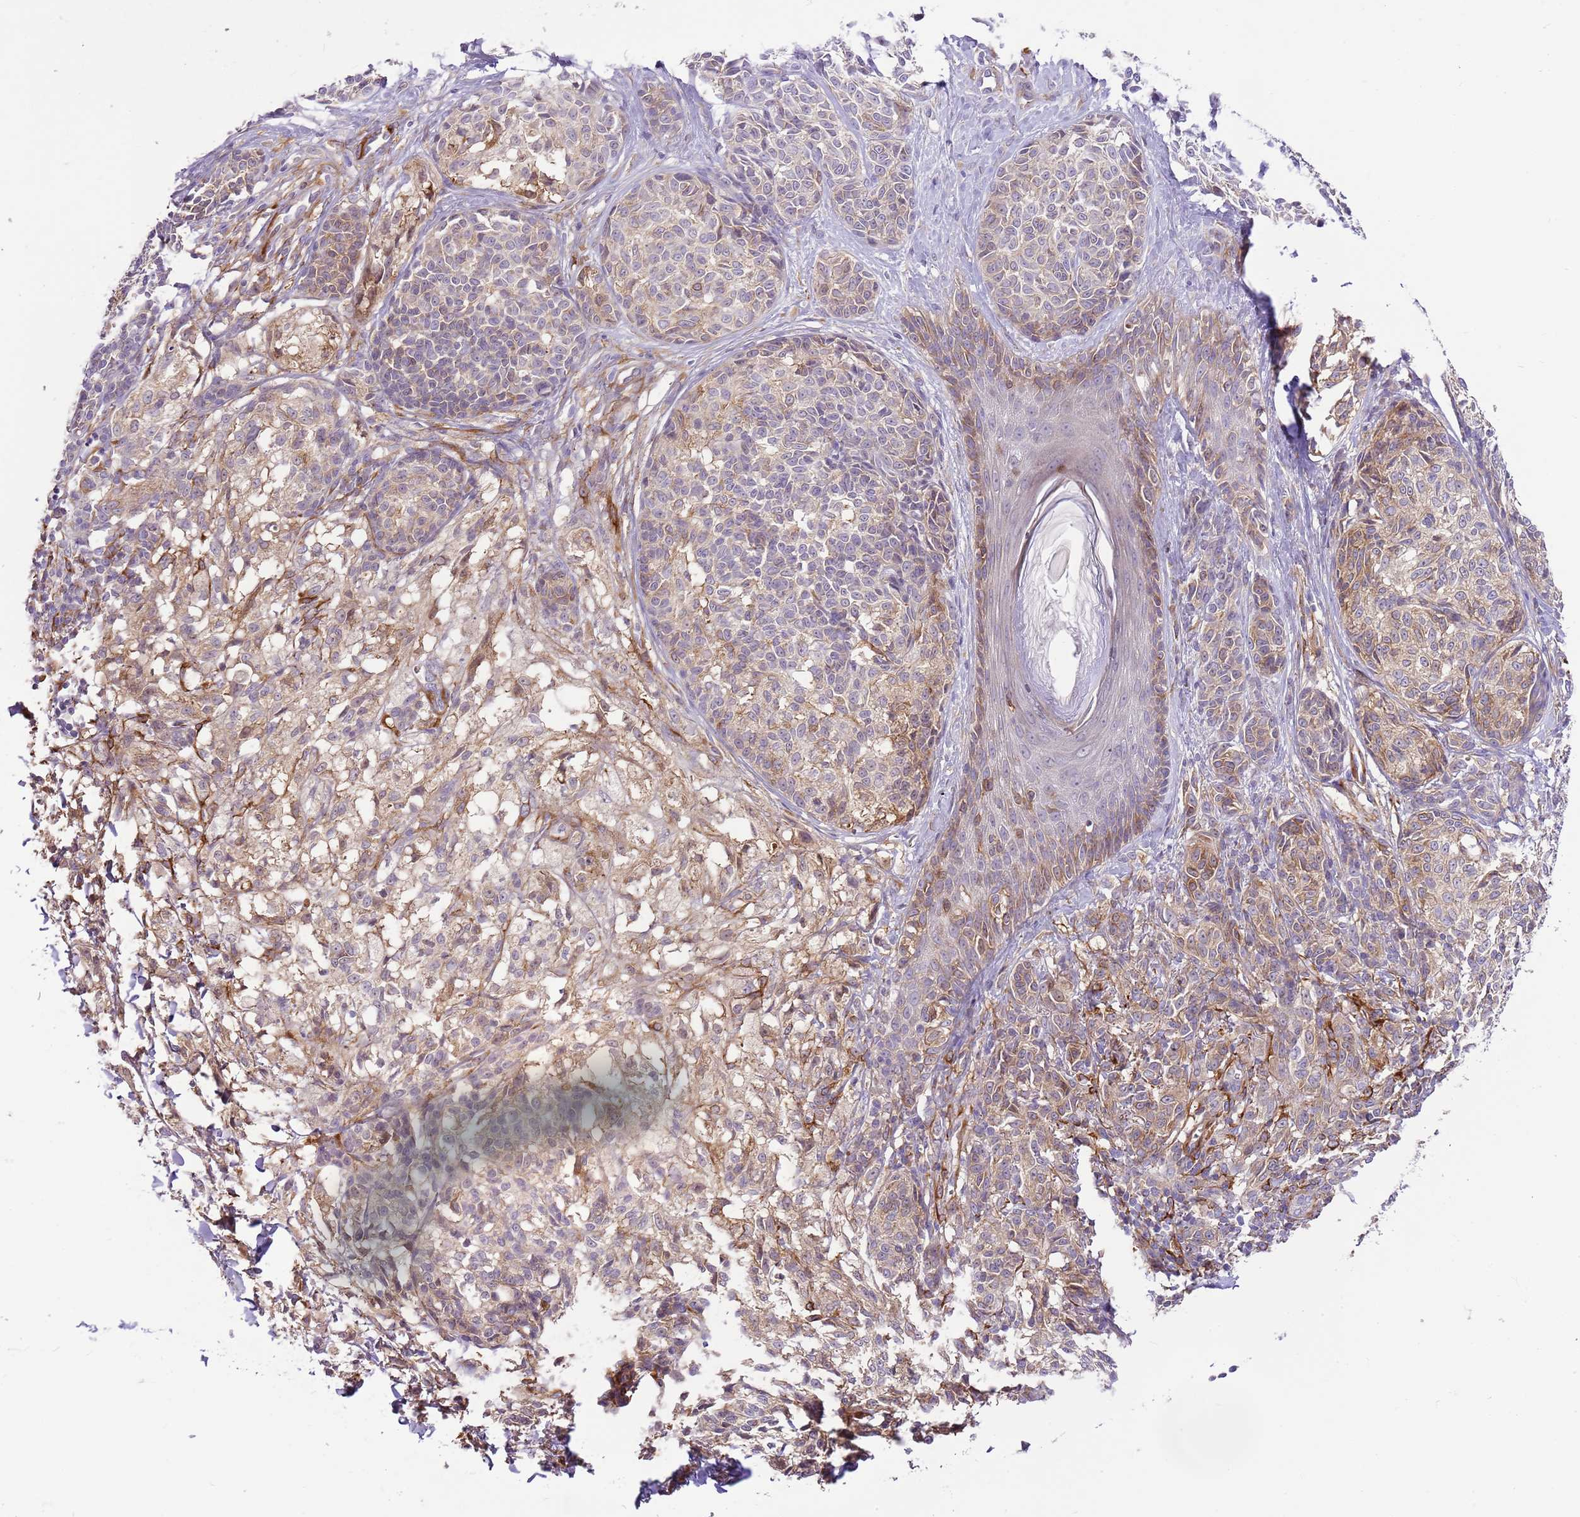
{"staining": {"intensity": "weak", "quantity": "25%-75%", "location": "cytoplasmic/membranous"}, "tissue": "melanoma", "cell_type": "Tumor cells", "image_type": "cancer", "snomed": [{"axis": "morphology", "description": "Malignant melanoma, NOS"}, {"axis": "topography", "description": "Skin of upper extremity"}], "caption": "Malignant melanoma stained for a protein (brown) shows weak cytoplasmic/membranous positive staining in approximately 25%-75% of tumor cells.", "gene": "RFK", "patient": {"sex": "male", "age": 40}}